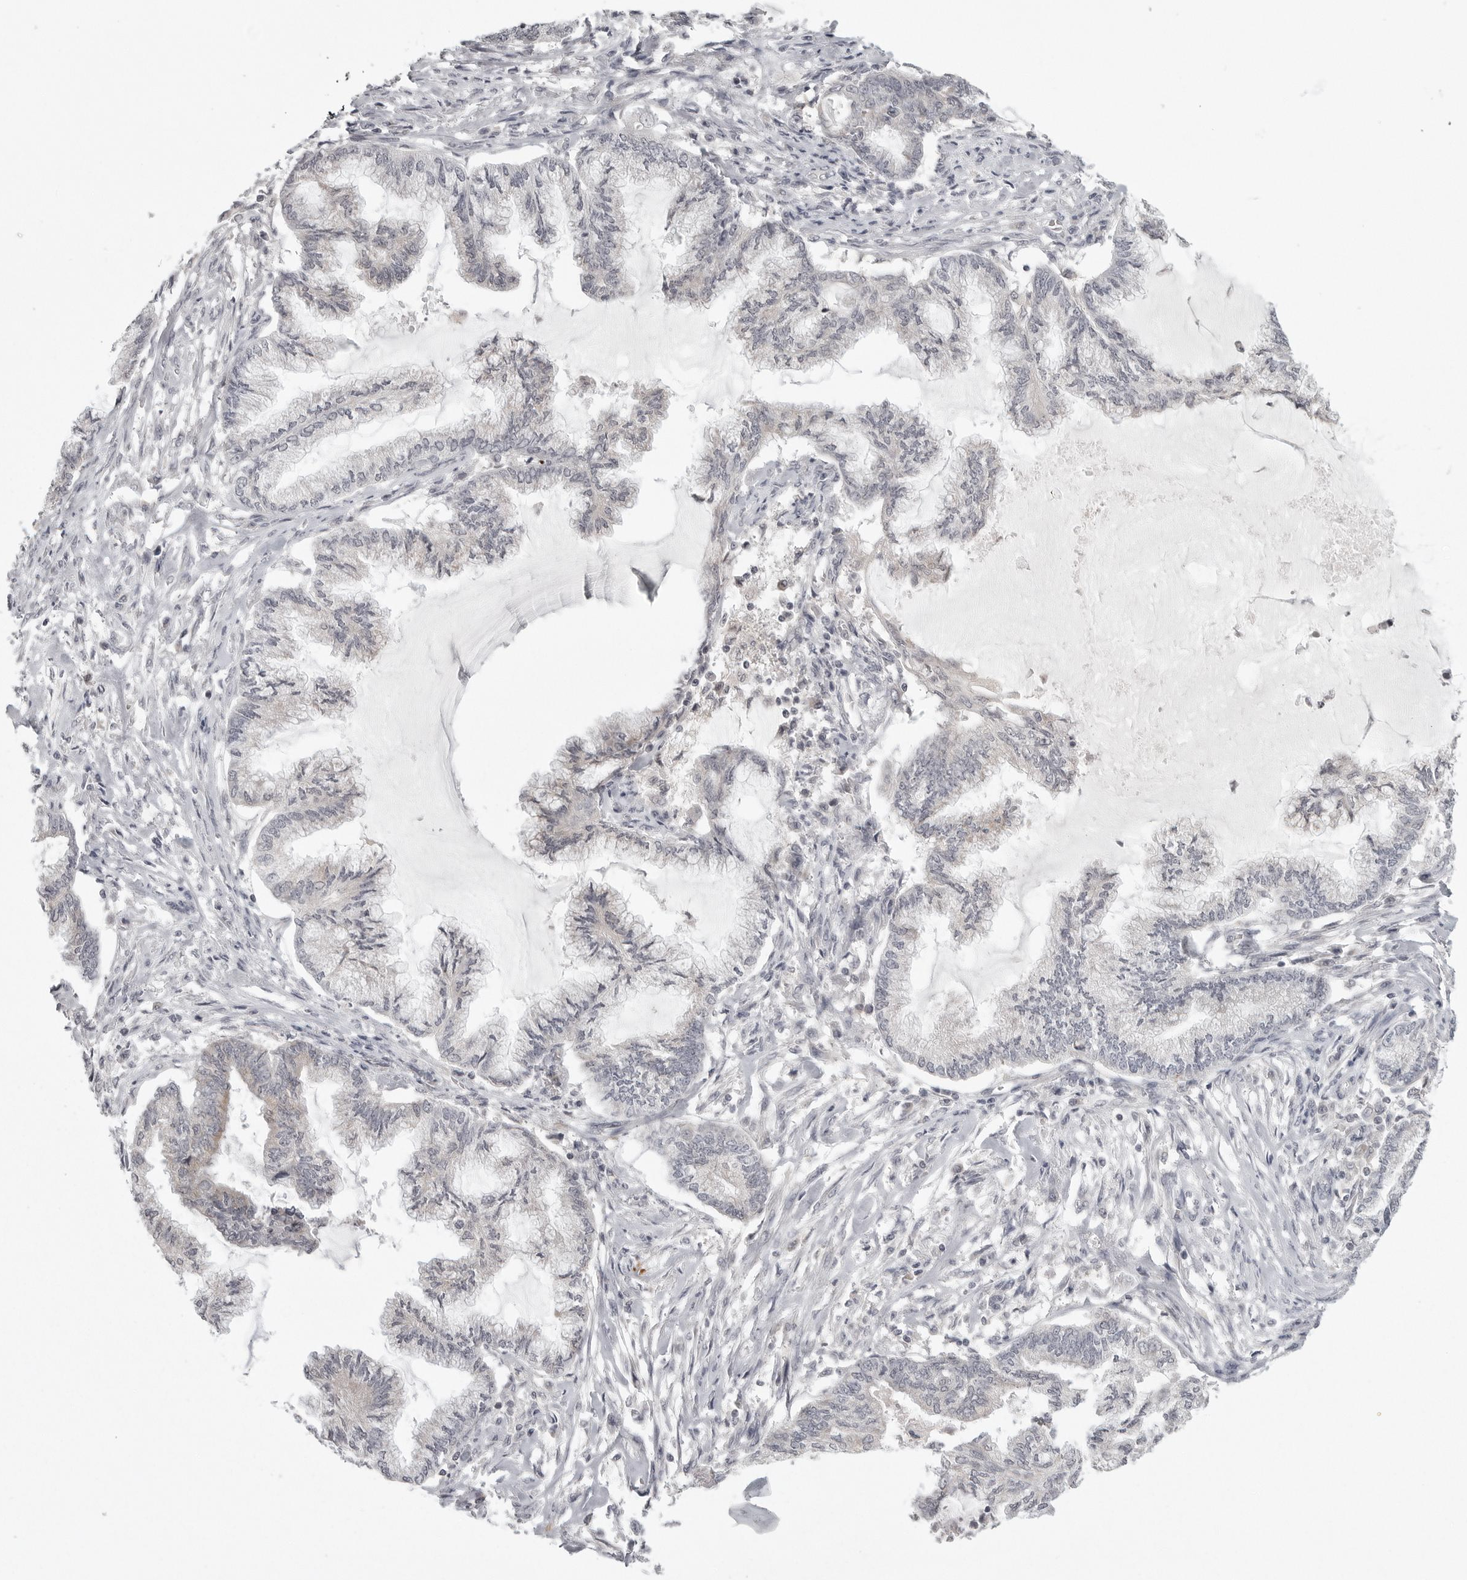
{"staining": {"intensity": "negative", "quantity": "none", "location": "none"}, "tissue": "endometrial cancer", "cell_type": "Tumor cells", "image_type": "cancer", "snomed": [{"axis": "morphology", "description": "Adenocarcinoma, NOS"}, {"axis": "topography", "description": "Endometrium"}], "caption": "Immunohistochemical staining of adenocarcinoma (endometrial) demonstrates no significant expression in tumor cells.", "gene": "TUT4", "patient": {"sex": "female", "age": 86}}